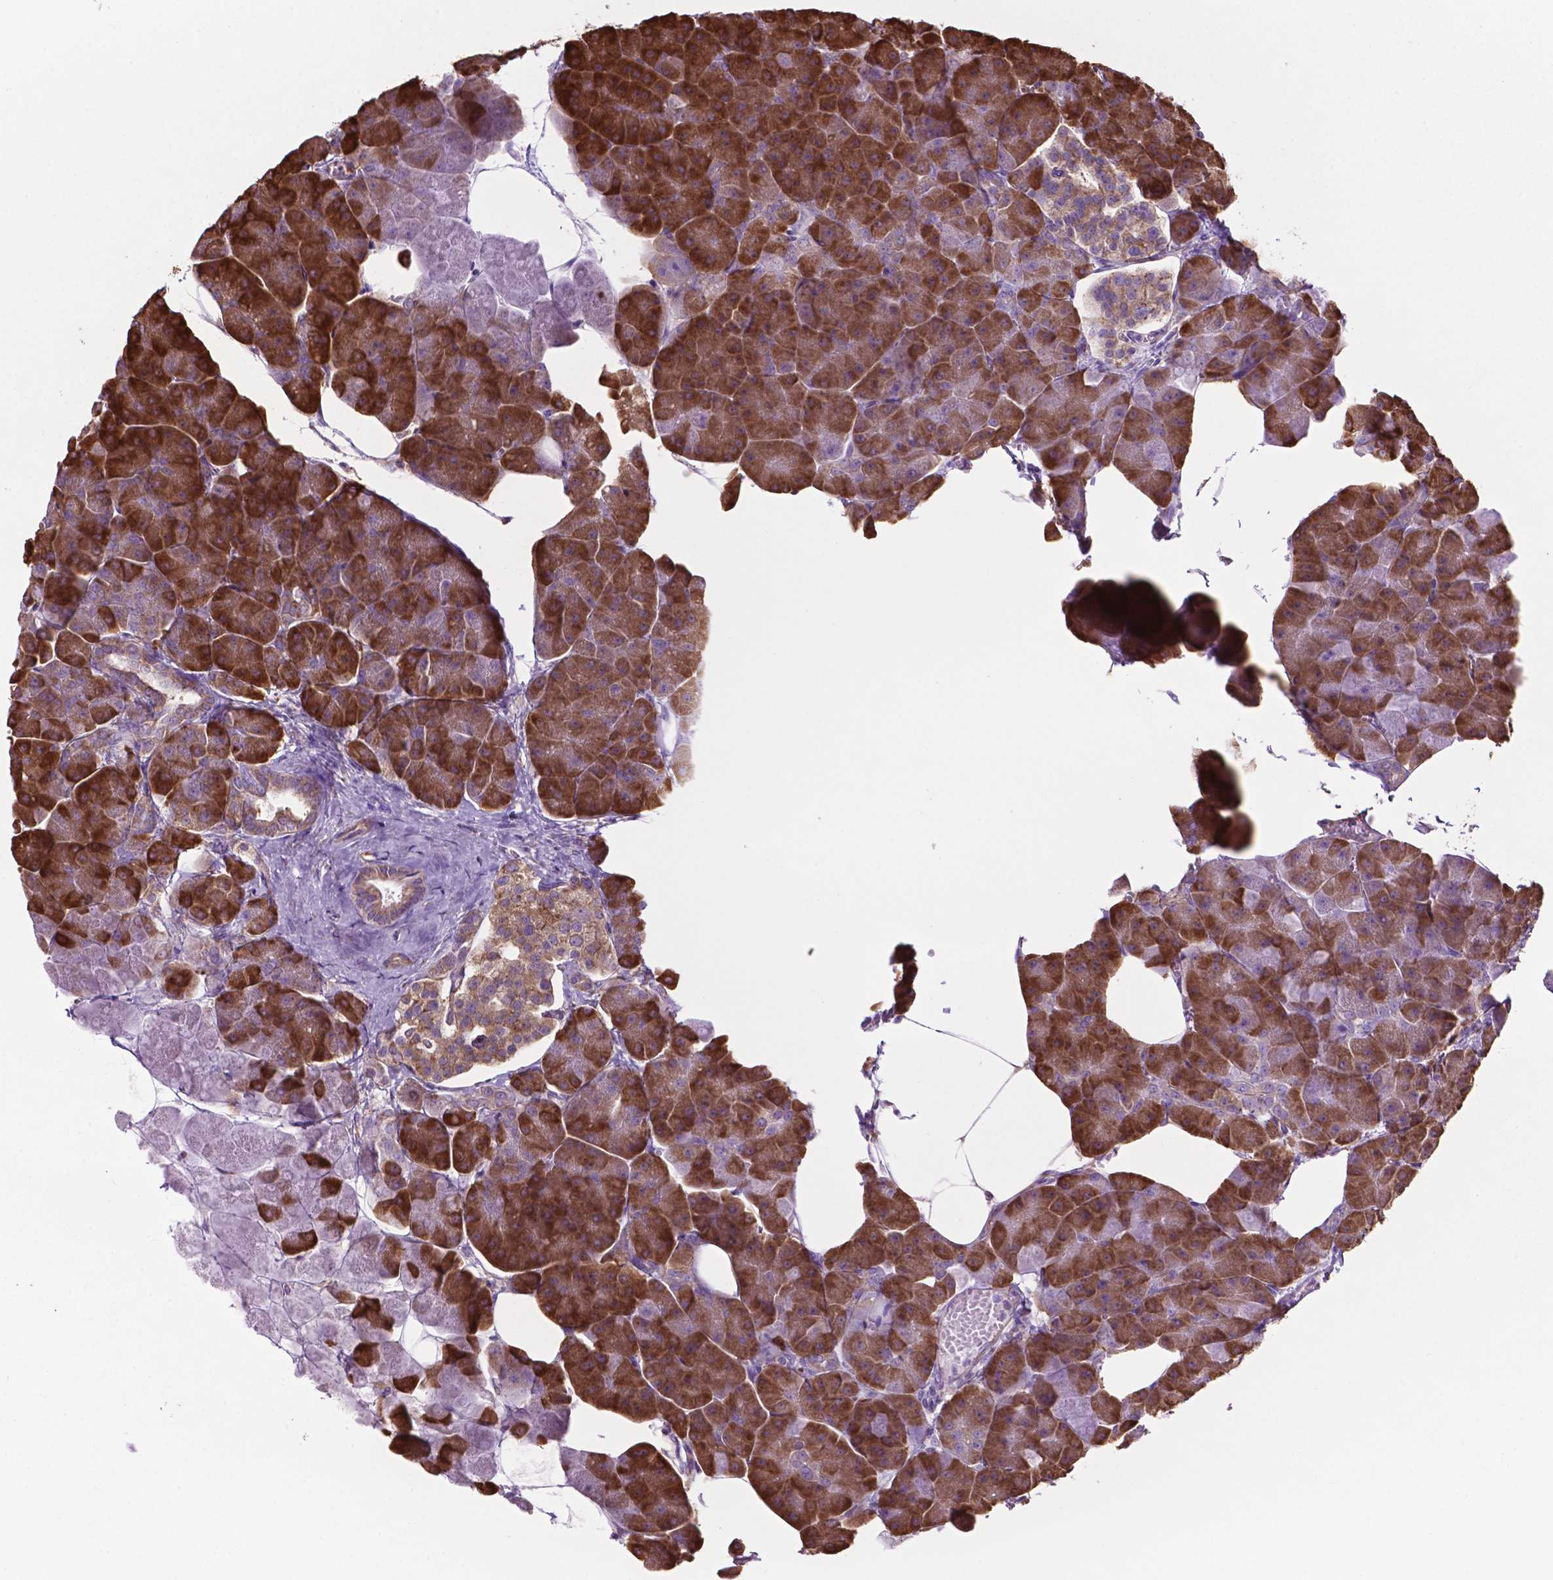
{"staining": {"intensity": "strong", "quantity": ">75%", "location": "cytoplasmic/membranous"}, "tissue": "pancreas", "cell_type": "Exocrine glandular cells", "image_type": "normal", "snomed": [{"axis": "morphology", "description": "Normal tissue, NOS"}, {"axis": "topography", "description": "Adipose tissue"}, {"axis": "topography", "description": "Pancreas"}, {"axis": "topography", "description": "Peripheral nerve tissue"}], "caption": "Protein expression analysis of benign pancreas demonstrates strong cytoplasmic/membranous staining in about >75% of exocrine glandular cells. Nuclei are stained in blue.", "gene": "RPL29", "patient": {"sex": "female", "age": 58}}